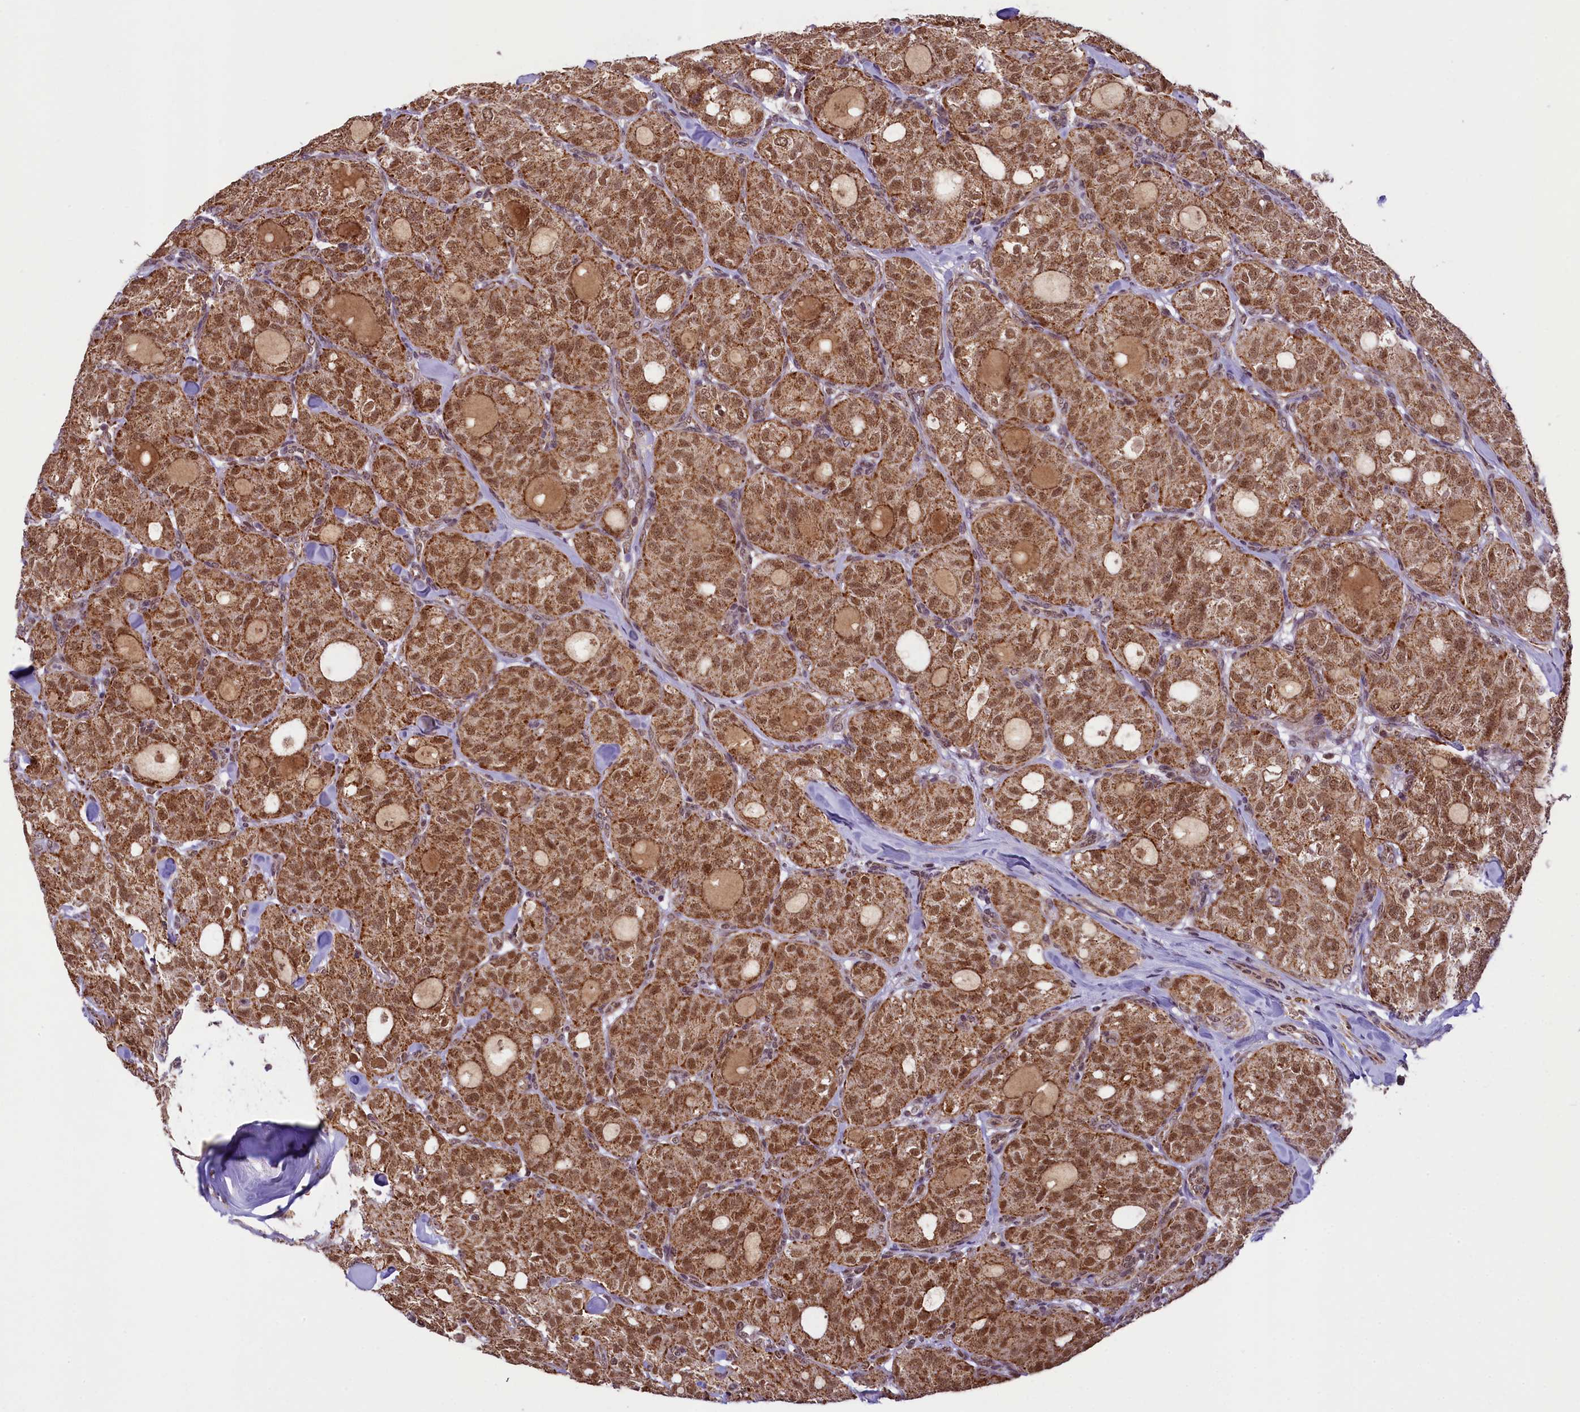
{"staining": {"intensity": "moderate", "quantity": ">75%", "location": "cytoplasmic/membranous,nuclear"}, "tissue": "thyroid cancer", "cell_type": "Tumor cells", "image_type": "cancer", "snomed": [{"axis": "morphology", "description": "Follicular adenoma carcinoma, NOS"}, {"axis": "topography", "description": "Thyroid gland"}], "caption": "This photomicrograph exhibits immunohistochemistry (IHC) staining of thyroid cancer (follicular adenoma carcinoma), with medium moderate cytoplasmic/membranous and nuclear positivity in about >75% of tumor cells.", "gene": "PAF1", "patient": {"sex": "male", "age": 75}}